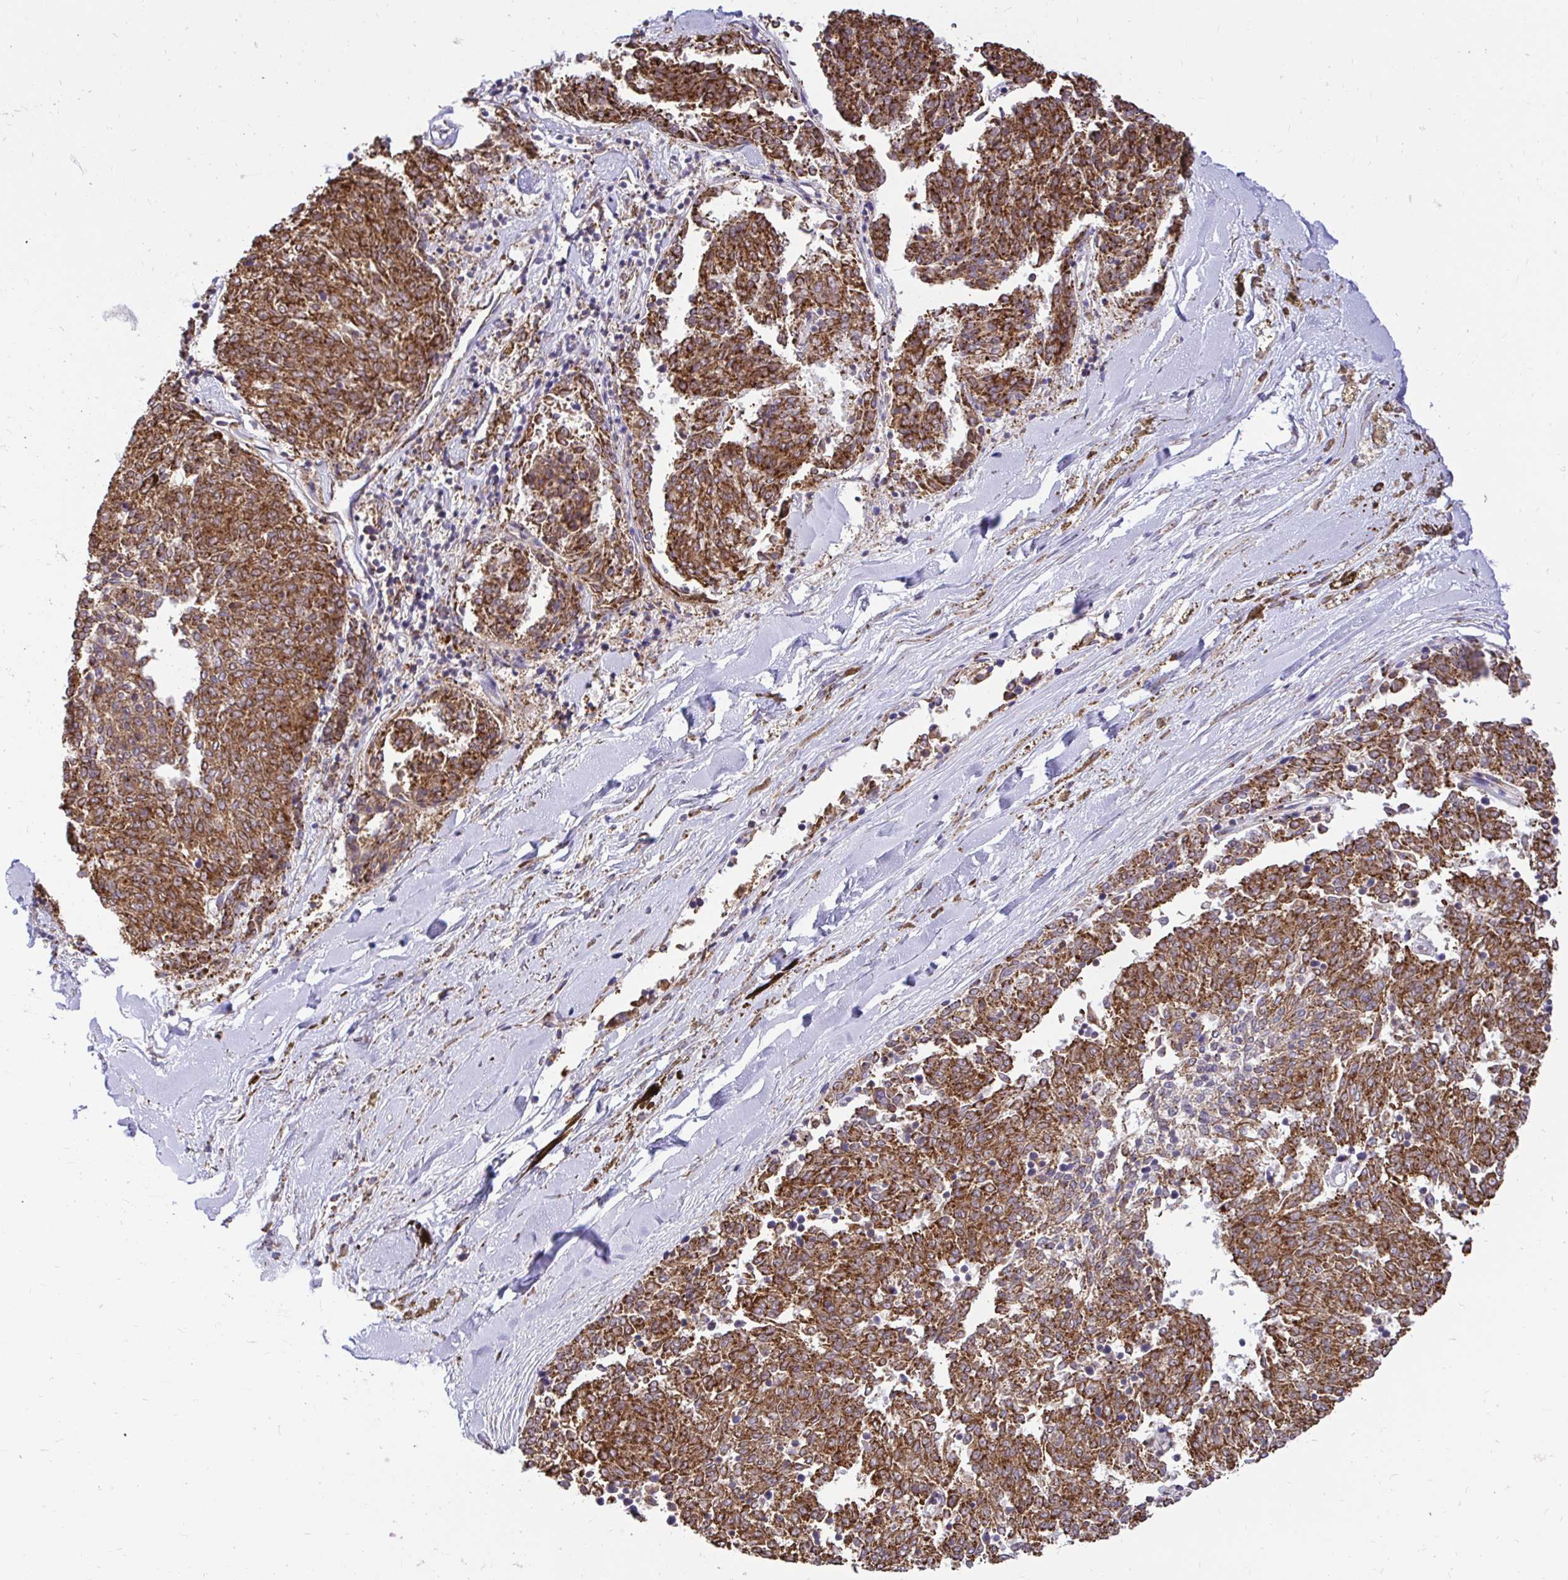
{"staining": {"intensity": "strong", "quantity": ">75%", "location": "cytoplasmic/membranous"}, "tissue": "melanoma", "cell_type": "Tumor cells", "image_type": "cancer", "snomed": [{"axis": "morphology", "description": "Malignant melanoma, NOS"}, {"axis": "topography", "description": "Skin"}], "caption": "A histopathology image showing strong cytoplasmic/membranous staining in about >75% of tumor cells in malignant melanoma, as visualized by brown immunohistochemical staining.", "gene": "NAALAD2", "patient": {"sex": "female", "age": 72}}